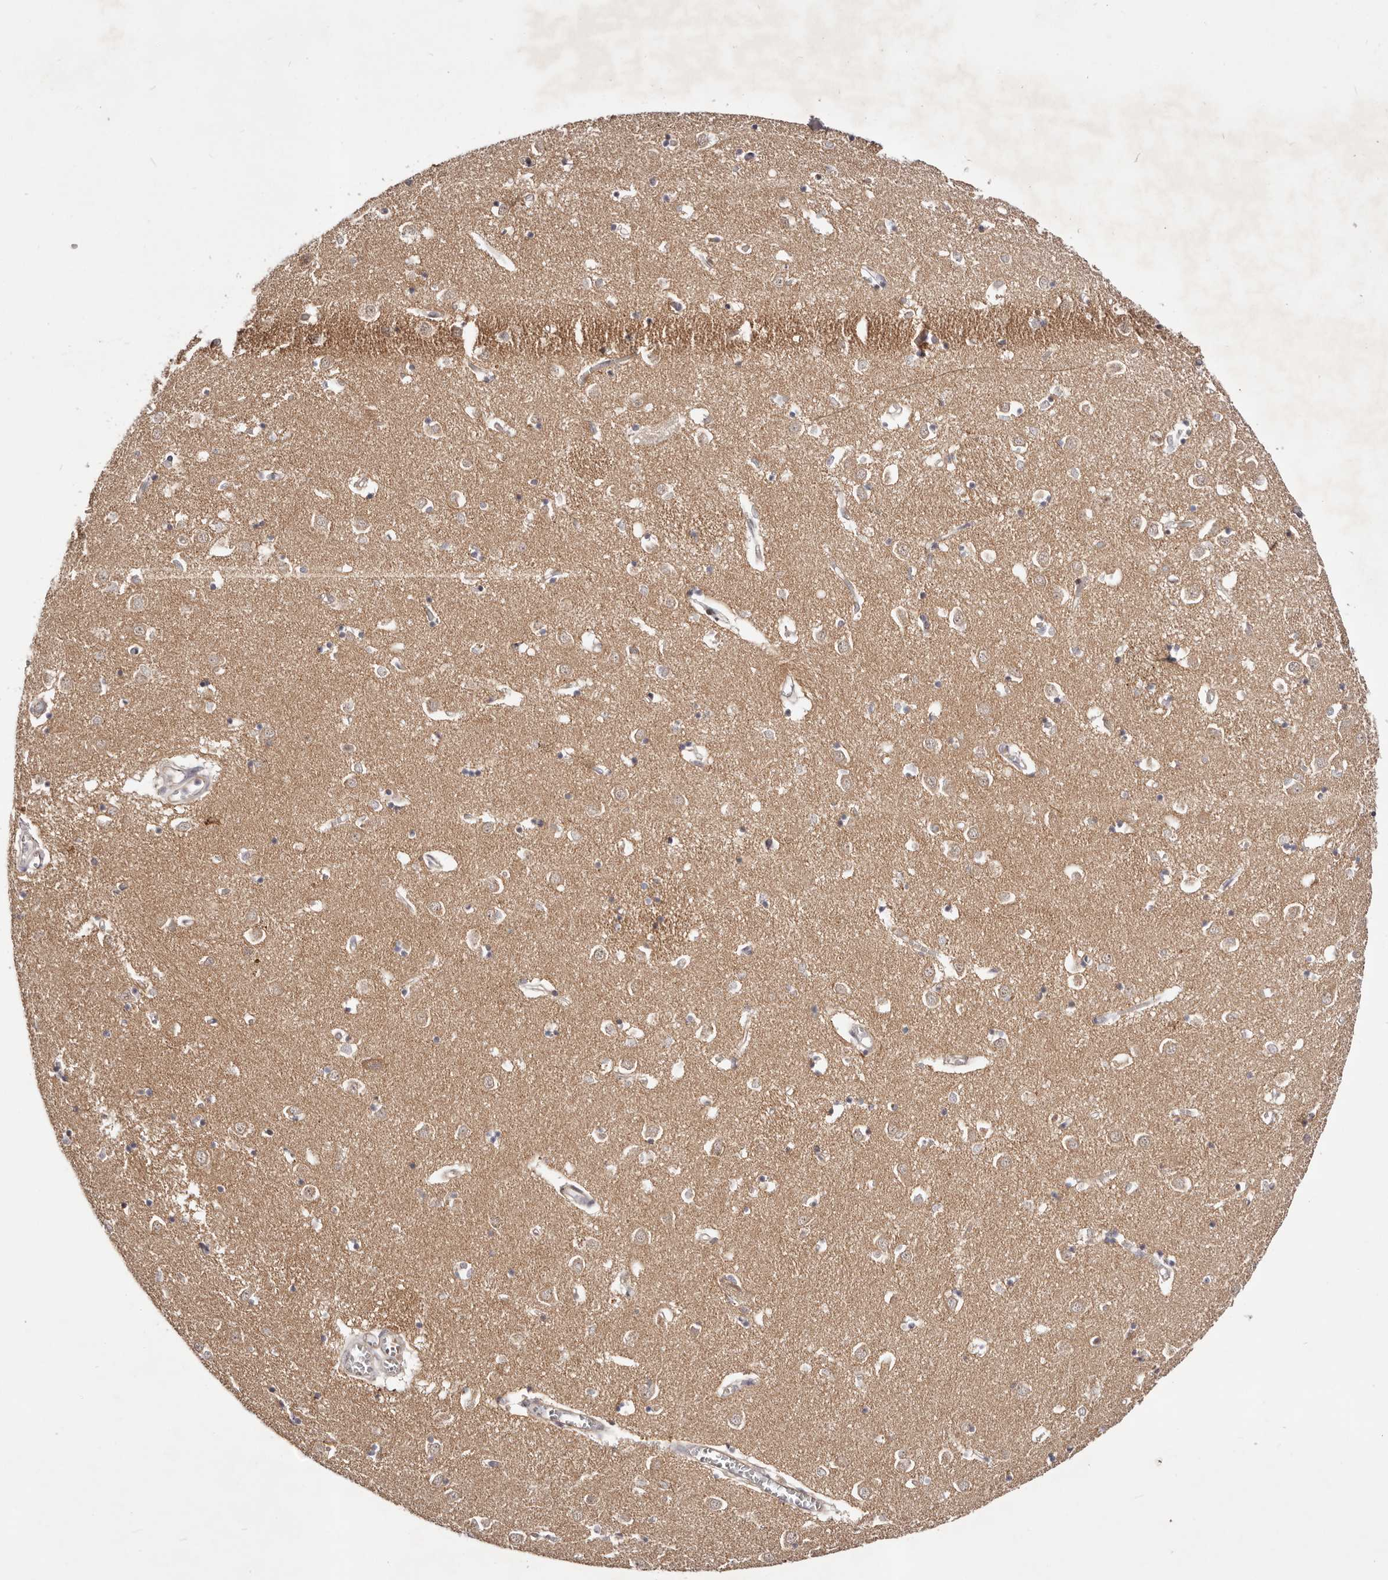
{"staining": {"intensity": "weak", "quantity": "25%-75%", "location": "nuclear"}, "tissue": "caudate", "cell_type": "Glial cells", "image_type": "normal", "snomed": [{"axis": "morphology", "description": "Normal tissue, NOS"}, {"axis": "topography", "description": "Lateral ventricle wall"}], "caption": "Immunohistochemical staining of unremarkable caudate reveals weak nuclear protein expression in approximately 25%-75% of glial cells.", "gene": "WRN", "patient": {"sex": "male", "age": 70}}